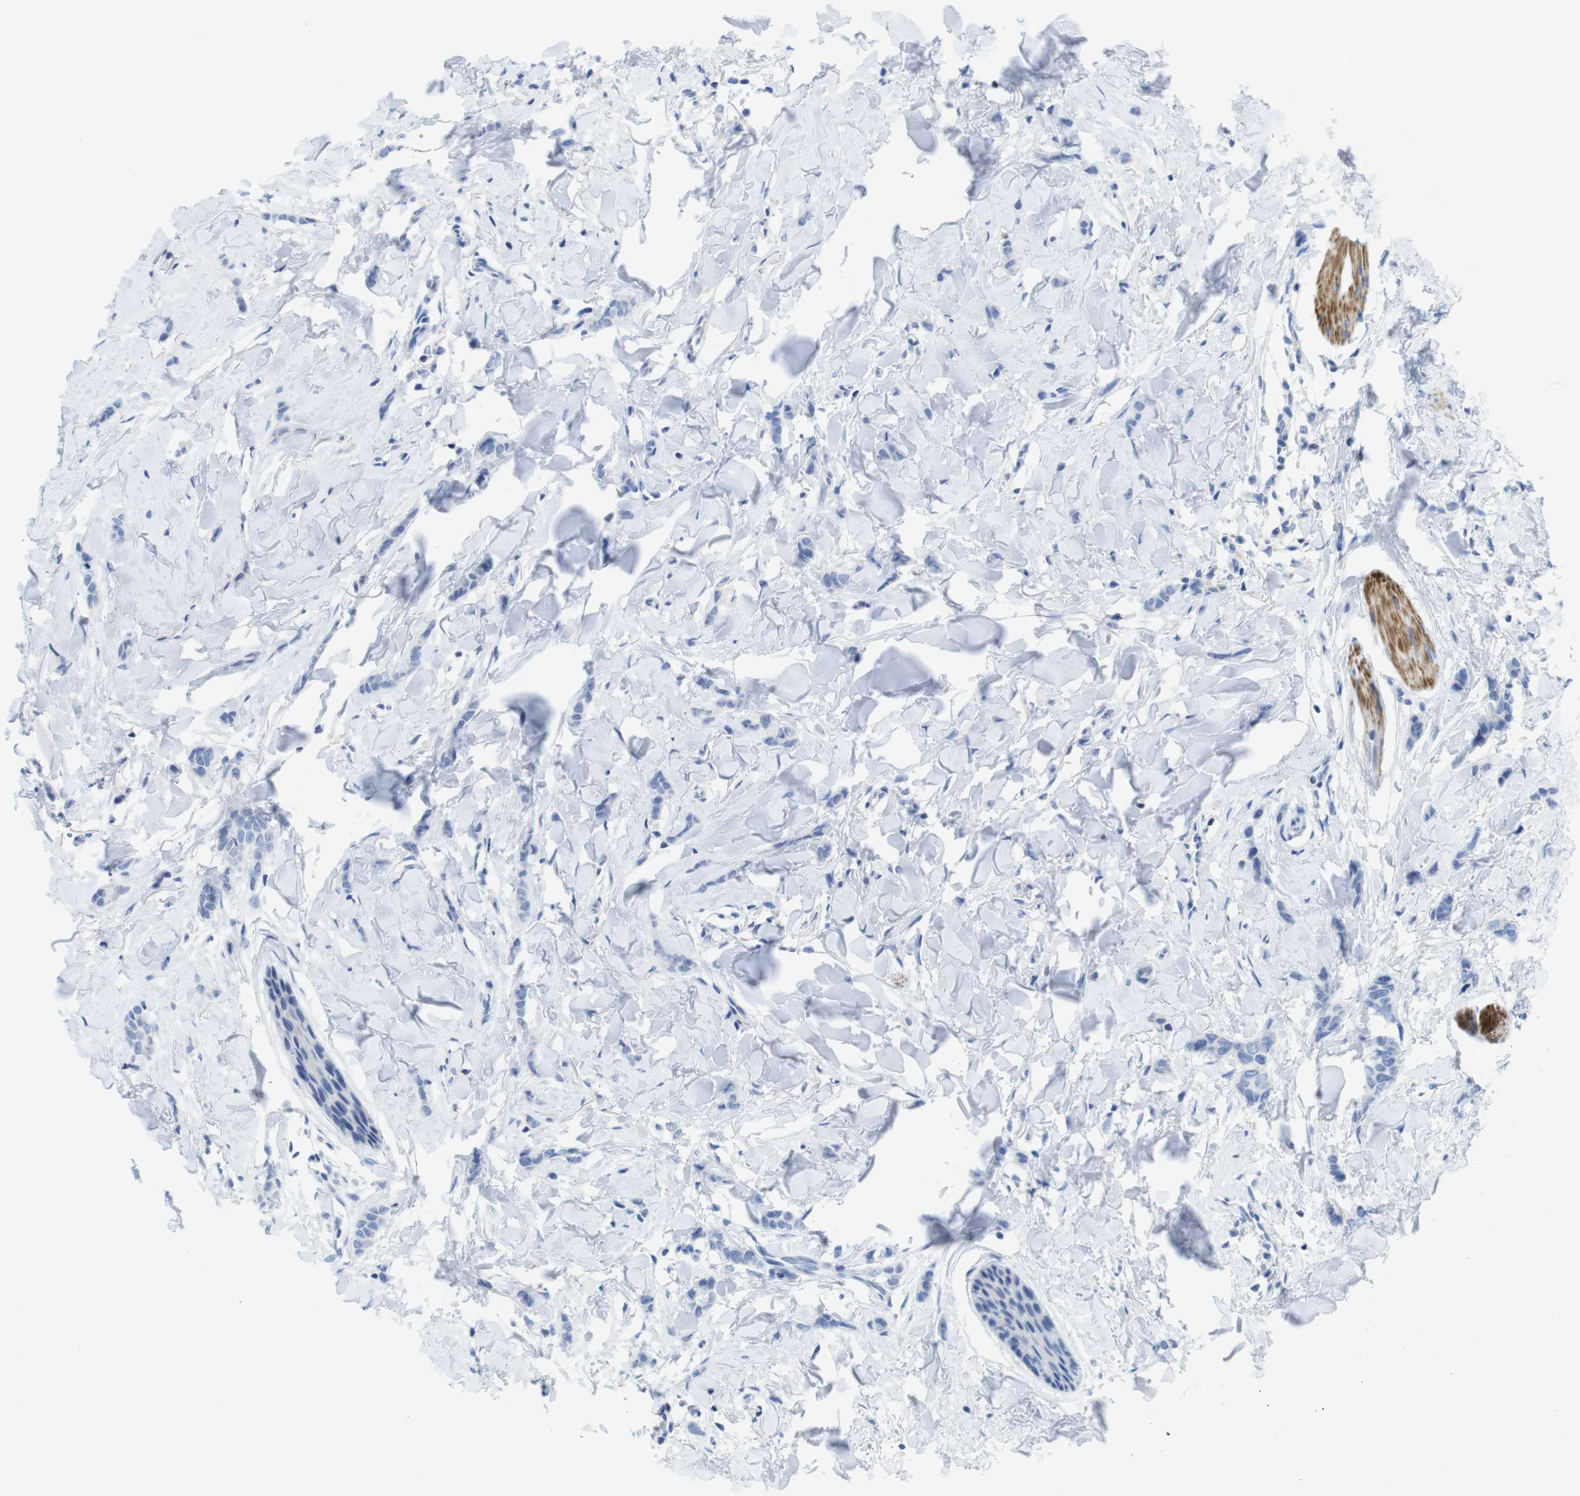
{"staining": {"intensity": "negative", "quantity": "none", "location": "none"}, "tissue": "breast cancer", "cell_type": "Tumor cells", "image_type": "cancer", "snomed": [{"axis": "morphology", "description": "Lobular carcinoma"}, {"axis": "topography", "description": "Skin"}, {"axis": "topography", "description": "Breast"}], "caption": "There is no significant positivity in tumor cells of breast cancer. (DAB immunohistochemistry with hematoxylin counter stain).", "gene": "ASIC5", "patient": {"sex": "female", "age": 46}}